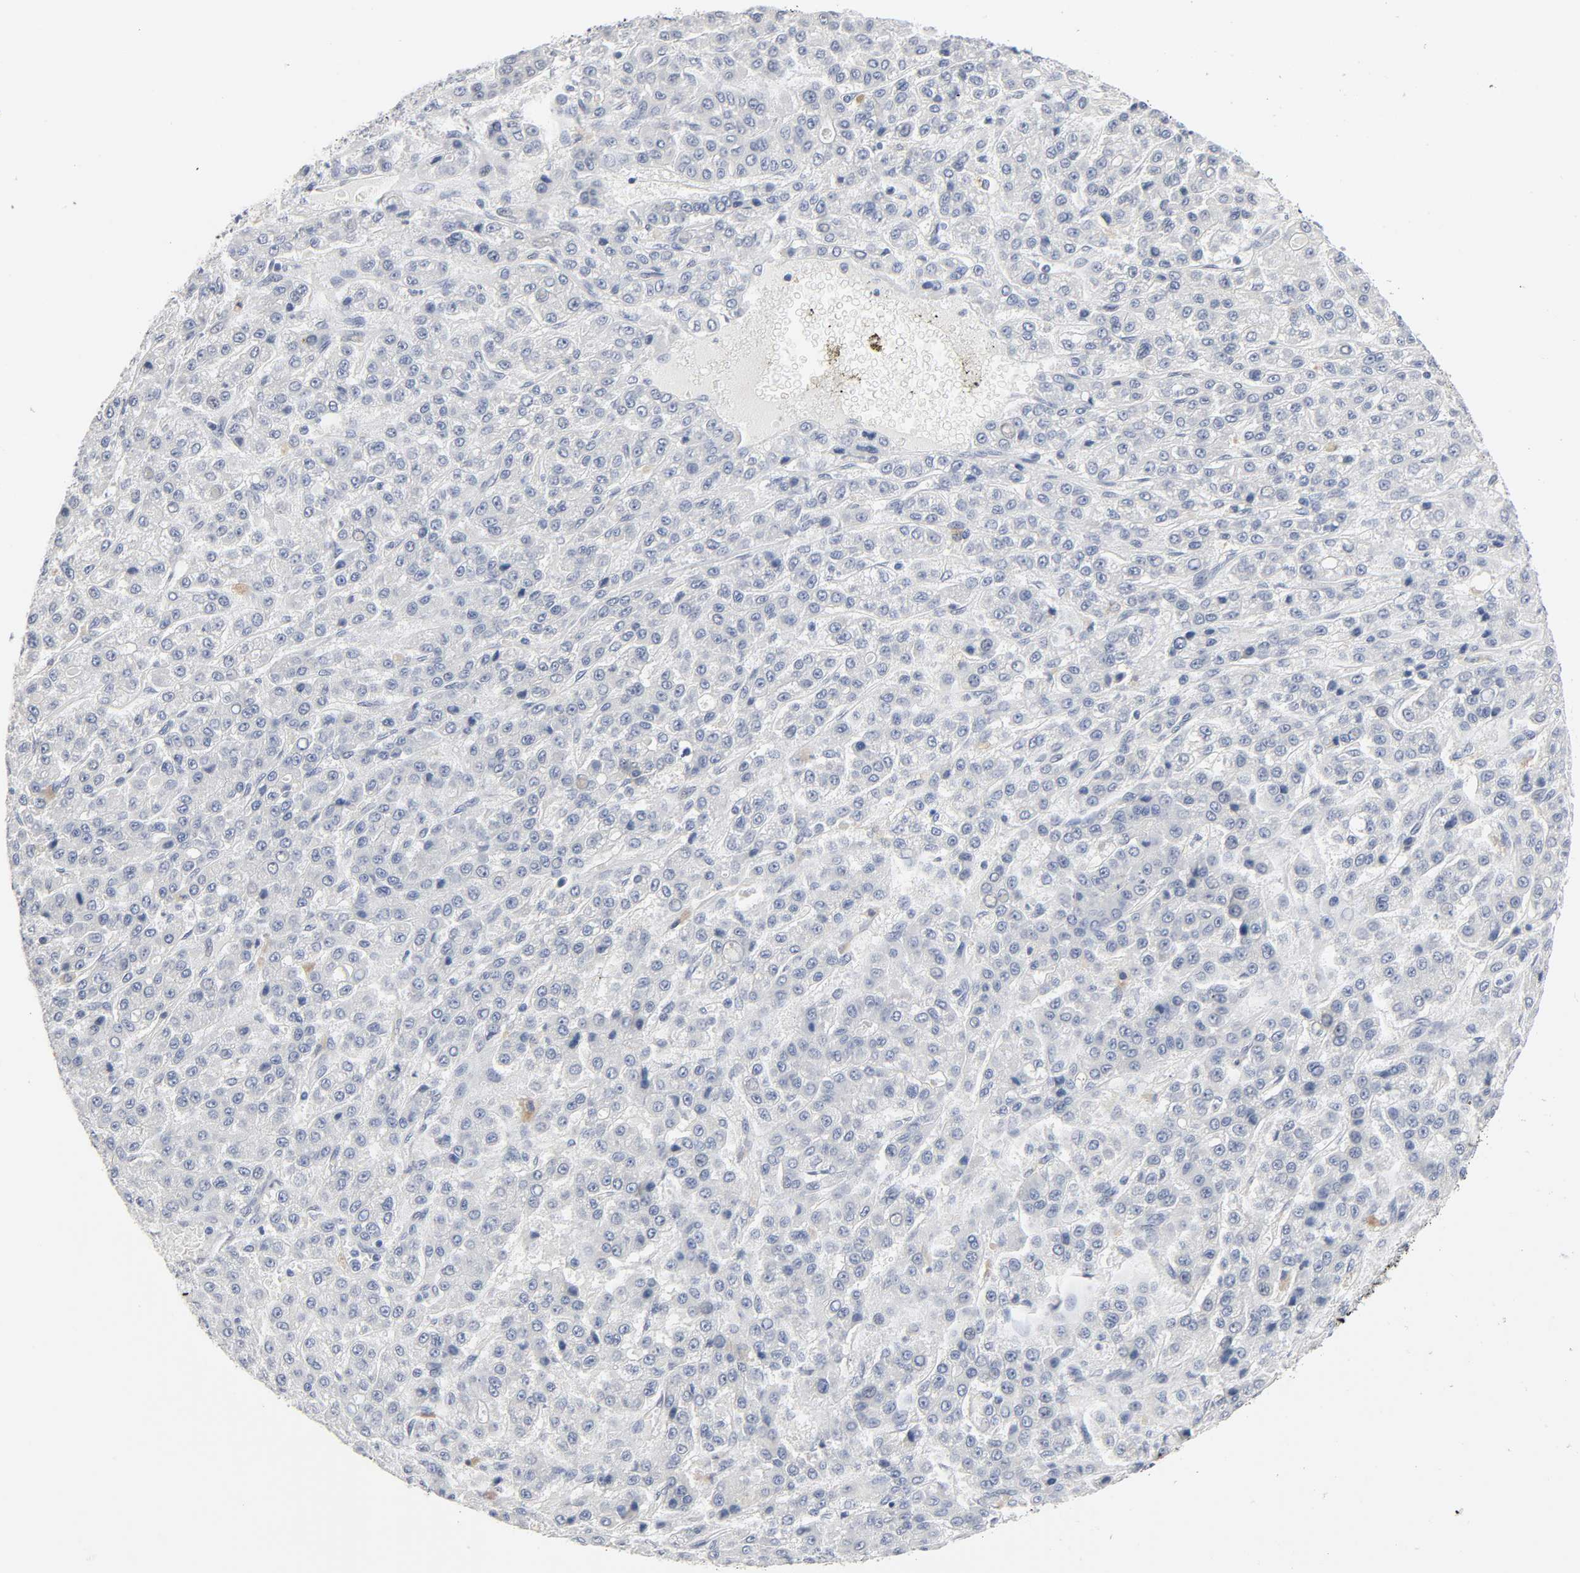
{"staining": {"intensity": "negative", "quantity": "none", "location": "none"}, "tissue": "liver cancer", "cell_type": "Tumor cells", "image_type": "cancer", "snomed": [{"axis": "morphology", "description": "Carcinoma, Hepatocellular, NOS"}, {"axis": "topography", "description": "Liver"}], "caption": "Immunohistochemistry image of neoplastic tissue: hepatocellular carcinoma (liver) stained with DAB demonstrates no significant protein positivity in tumor cells.", "gene": "SALL2", "patient": {"sex": "male", "age": 70}}